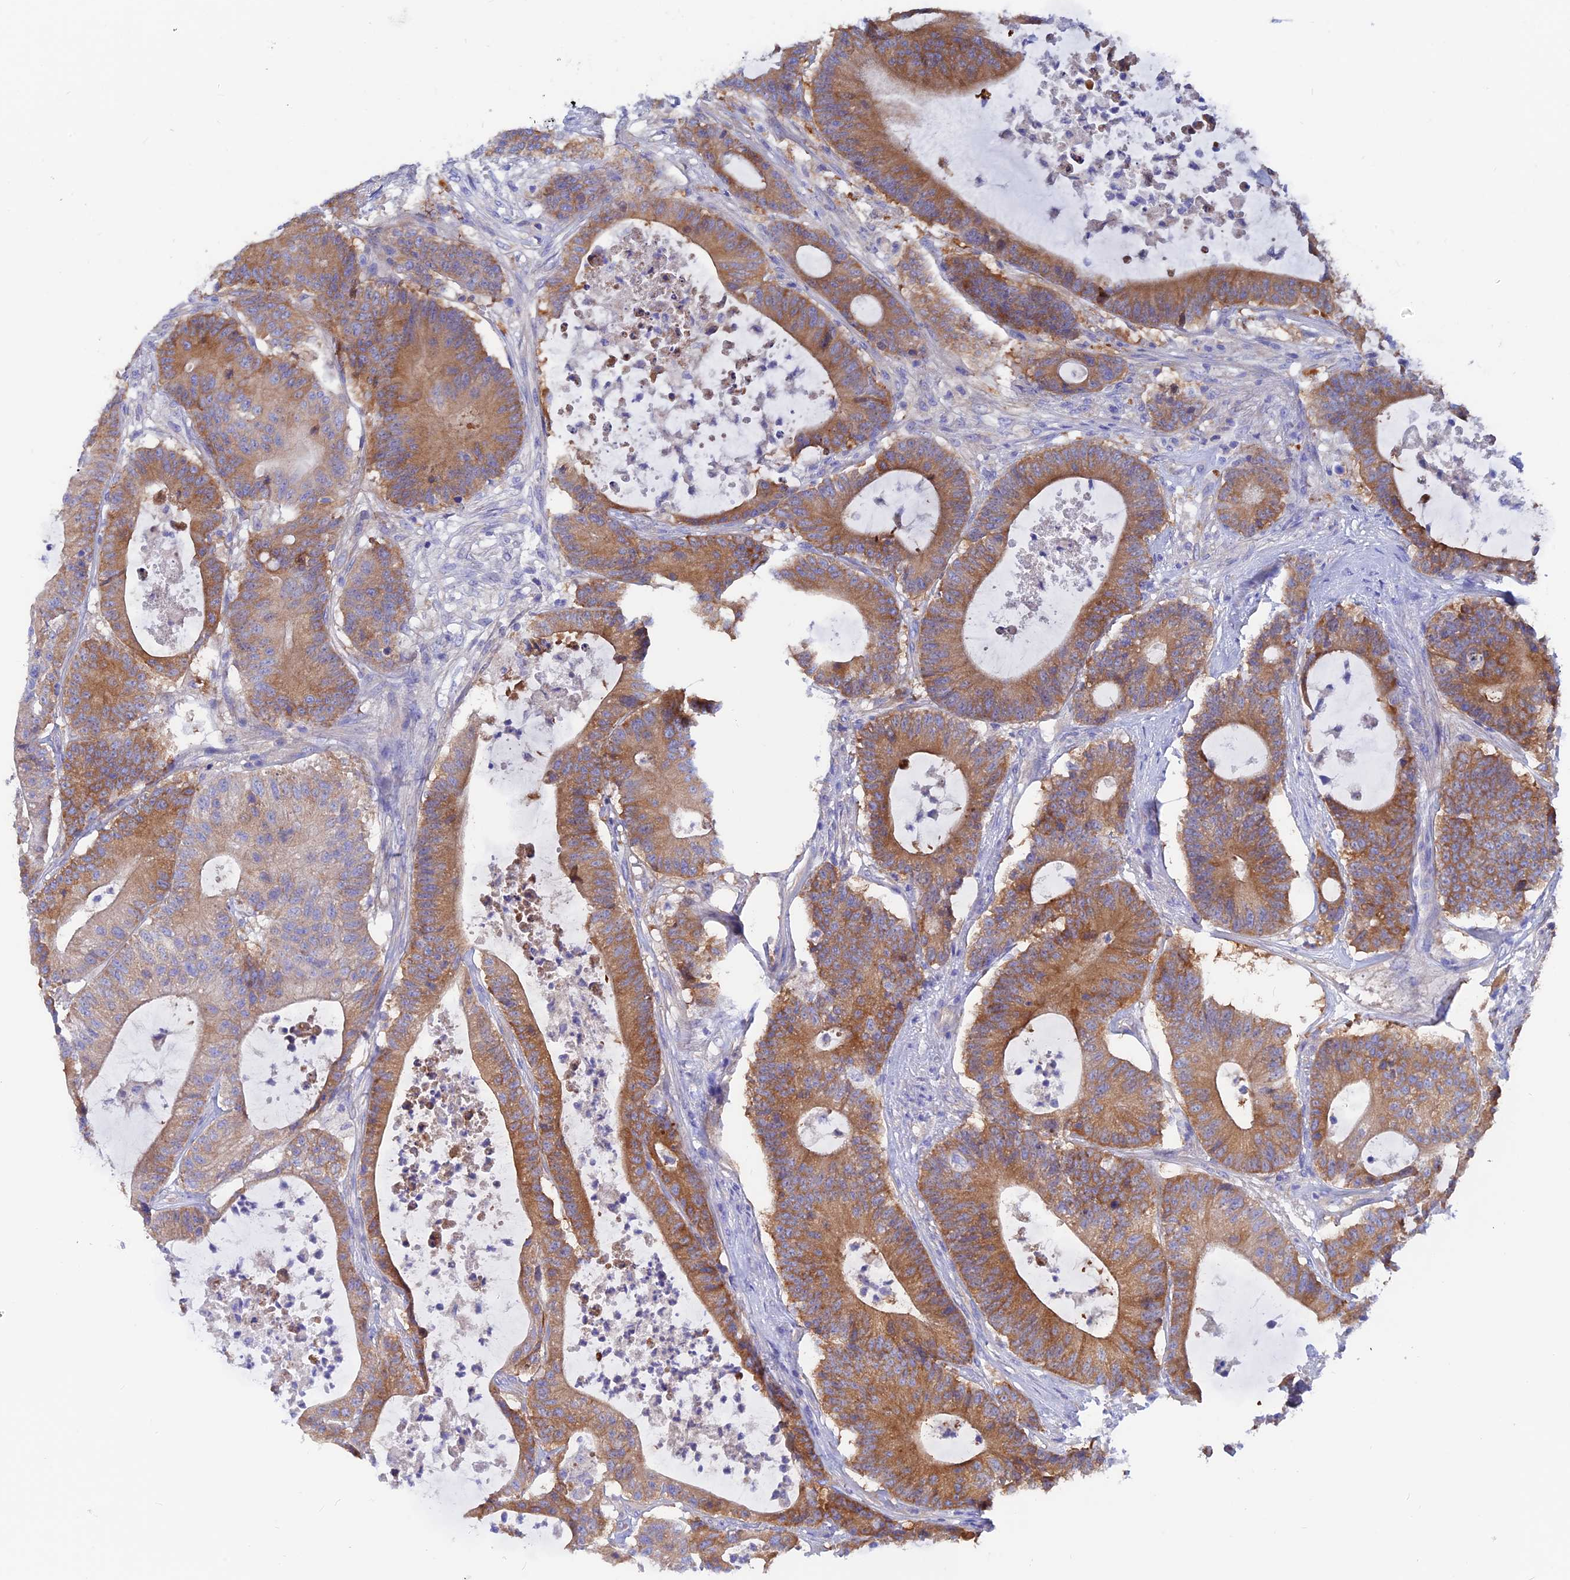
{"staining": {"intensity": "moderate", "quantity": ">75%", "location": "cytoplasmic/membranous"}, "tissue": "colorectal cancer", "cell_type": "Tumor cells", "image_type": "cancer", "snomed": [{"axis": "morphology", "description": "Adenocarcinoma, NOS"}, {"axis": "topography", "description": "Colon"}], "caption": "An IHC micrograph of neoplastic tissue is shown. Protein staining in brown labels moderate cytoplasmic/membranous positivity in colorectal cancer (adenocarcinoma) within tumor cells.", "gene": "LZTFL1", "patient": {"sex": "female", "age": 84}}